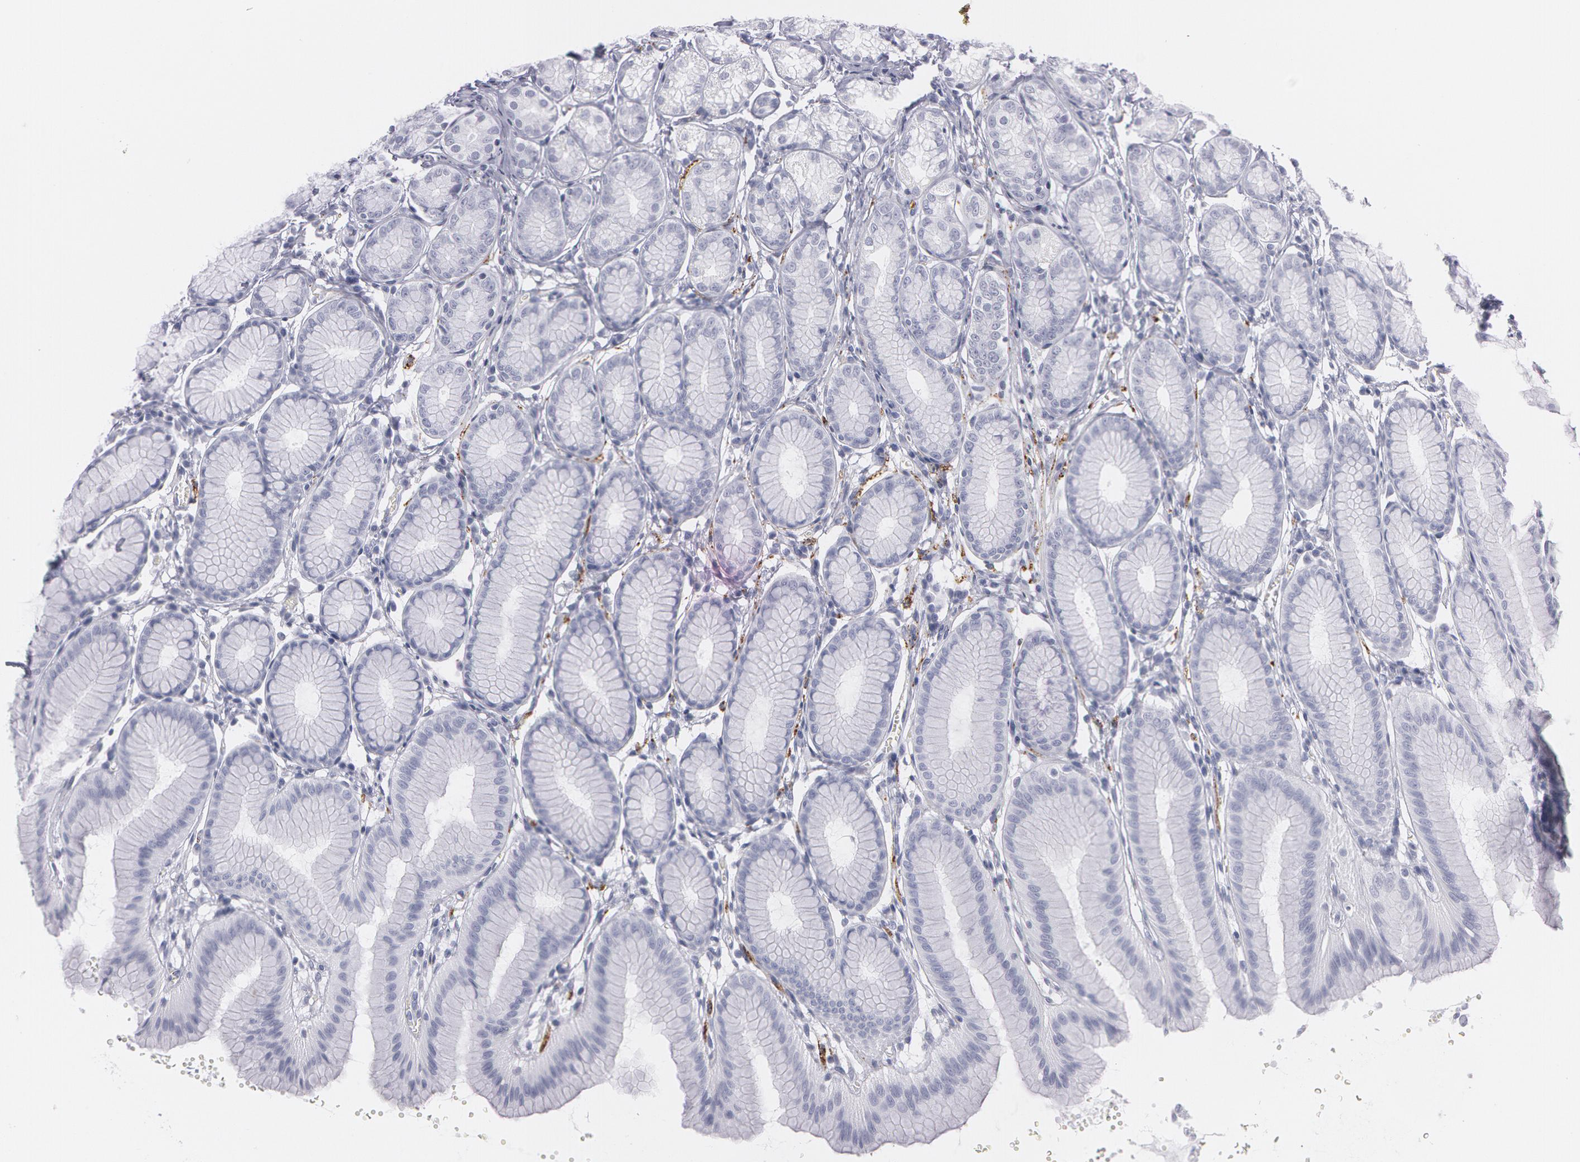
{"staining": {"intensity": "negative", "quantity": "none", "location": "none"}, "tissue": "stomach", "cell_type": "Glandular cells", "image_type": "normal", "snomed": [{"axis": "morphology", "description": "Normal tissue, NOS"}, {"axis": "topography", "description": "Stomach"}], "caption": "Human stomach stained for a protein using IHC demonstrates no expression in glandular cells.", "gene": "SNCG", "patient": {"sex": "male", "age": 42}}